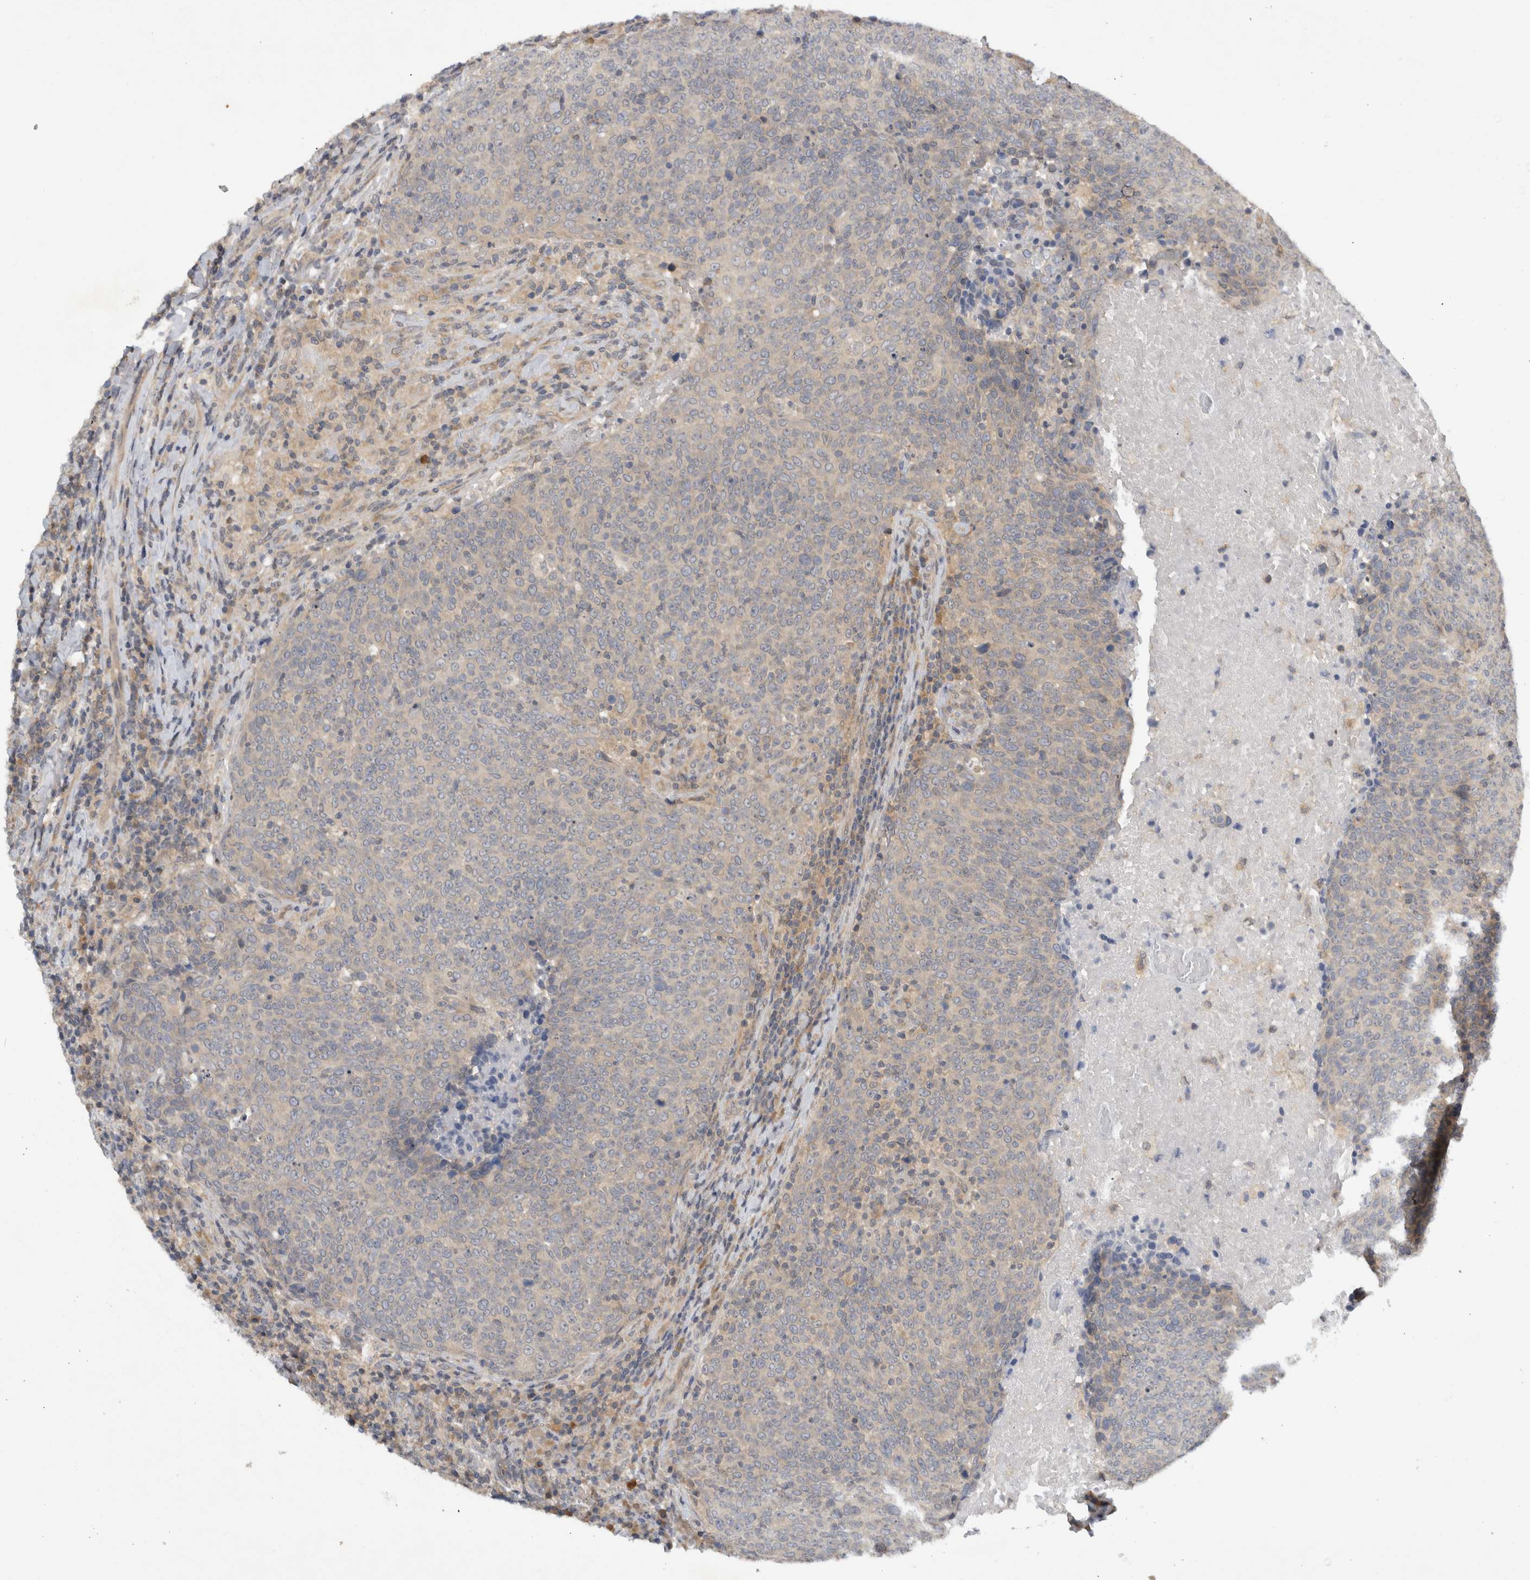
{"staining": {"intensity": "weak", "quantity": "25%-75%", "location": "cytoplasmic/membranous"}, "tissue": "head and neck cancer", "cell_type": "Tumor cells", "image_type": "cancer", "snomed": [{"axis": "morphology", "description": "Squamous cell carcinoma, NOS"}, {"axis": "morphology", "description": "Squamous cell carcinoma, metastatic, NOS"}, {"axis": "topography", "description": "Lymph node"}, {"axis": "topography", "description": "Head-Neck"}], "caption": "IHC of human head and neck cancer shows low levels of weak cytoplasmic/membranous staining in about 25%-75% of tumor cells.", "gene": "AASDHPPT", "patient": {"sex": "male", "age": 62}}